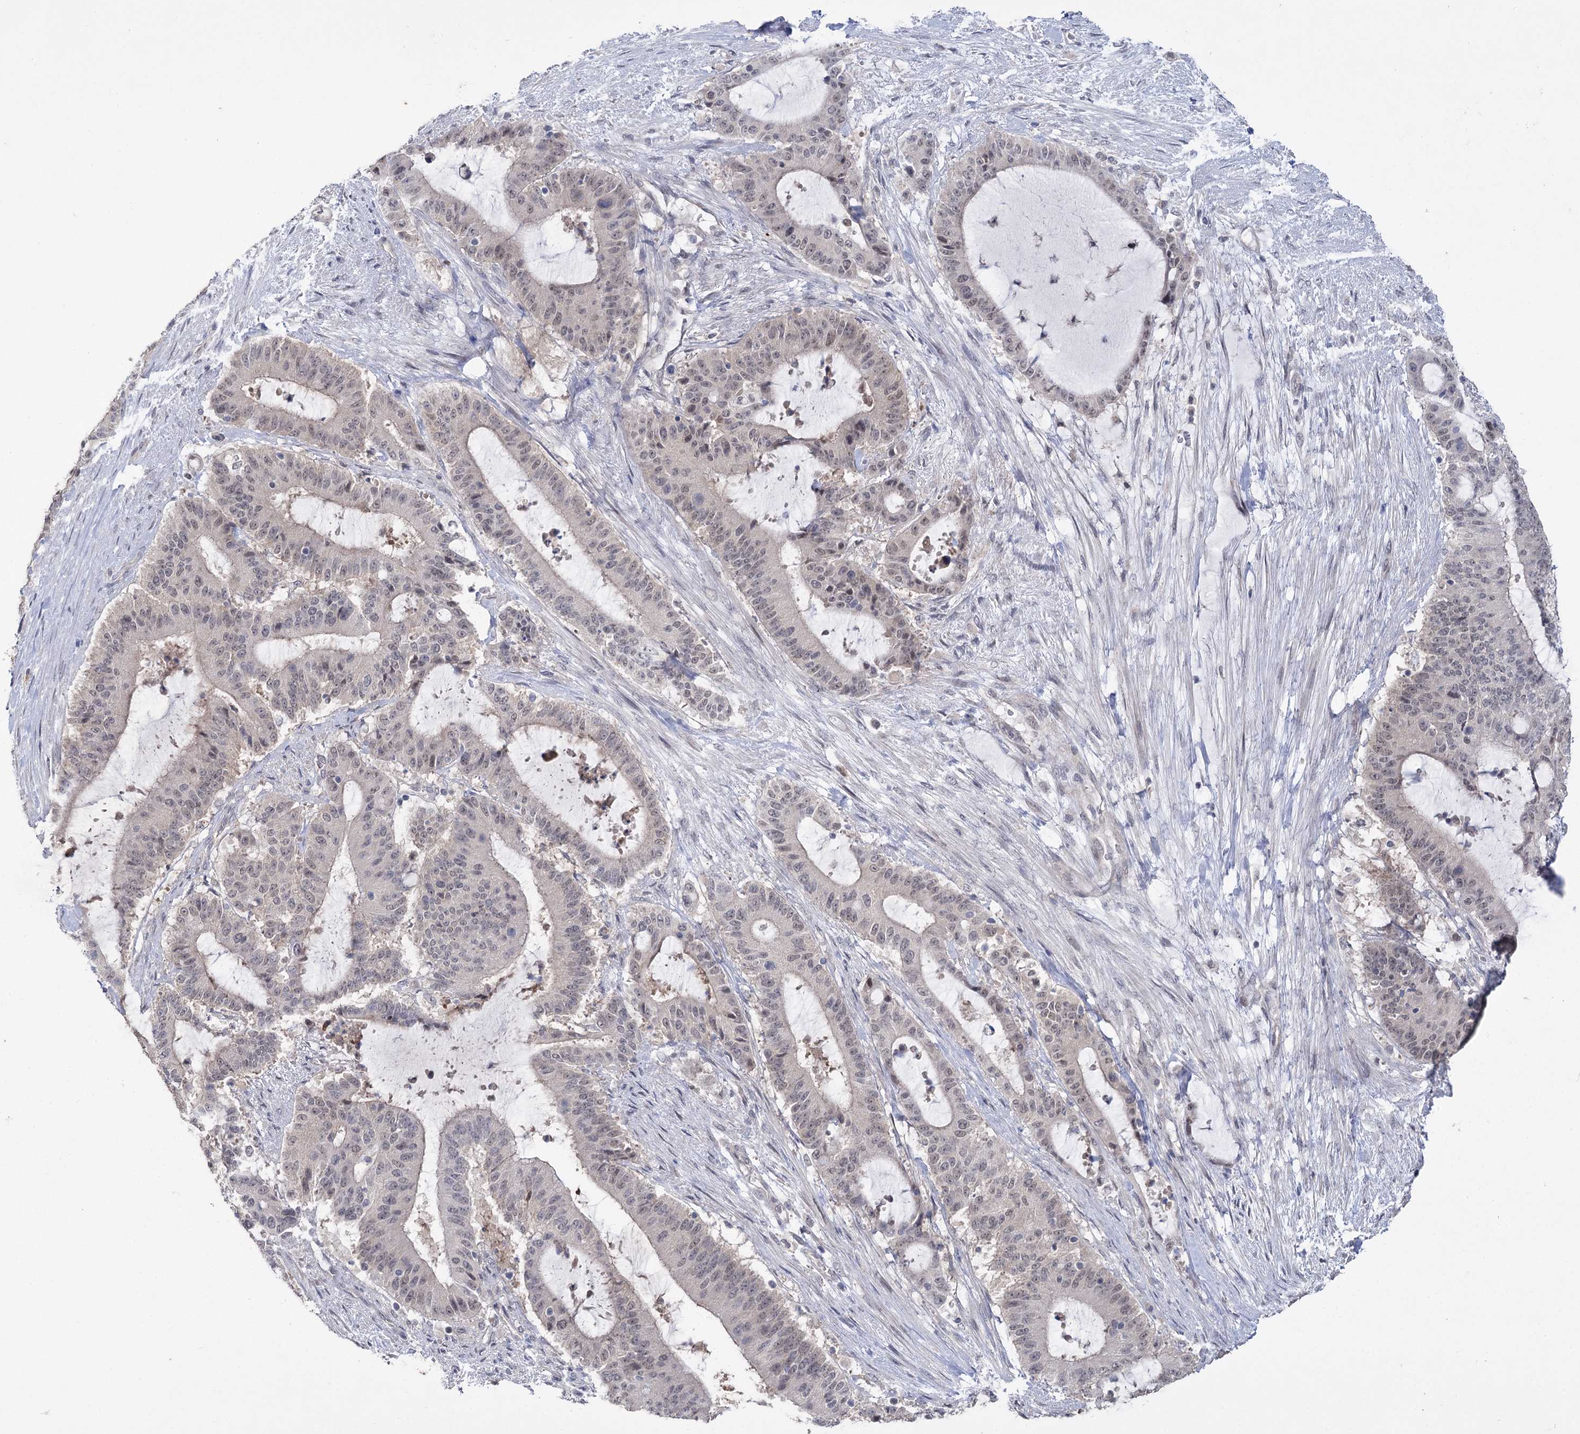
{"staining": {"intensity": "strong", "quantity": "<25%", "location": "cytoplasmic/membranous"}, "tissue": "liver cancer", "cell_type": "Tumor cells", "image_type": "cancer", "snomed": [{"axis": "morphology", "description": "Normal tissue, NOS"}, {"axis": "morphology", "description": "Cholangiocarcinoma"}, {"axis": "topography", "description": "Liver"}, {"axis": "topography", "description": "Peripheral nerve tissue"}], "caption": "Immunohistochemical staining of liver cholangiocarcinoma demonstrates medium levels of strong cytoplasmic/membranous staining in about <25% of tumor cells.", "gene": "PHYHIPL", "patient": {"sex": "female", "age": 73}}